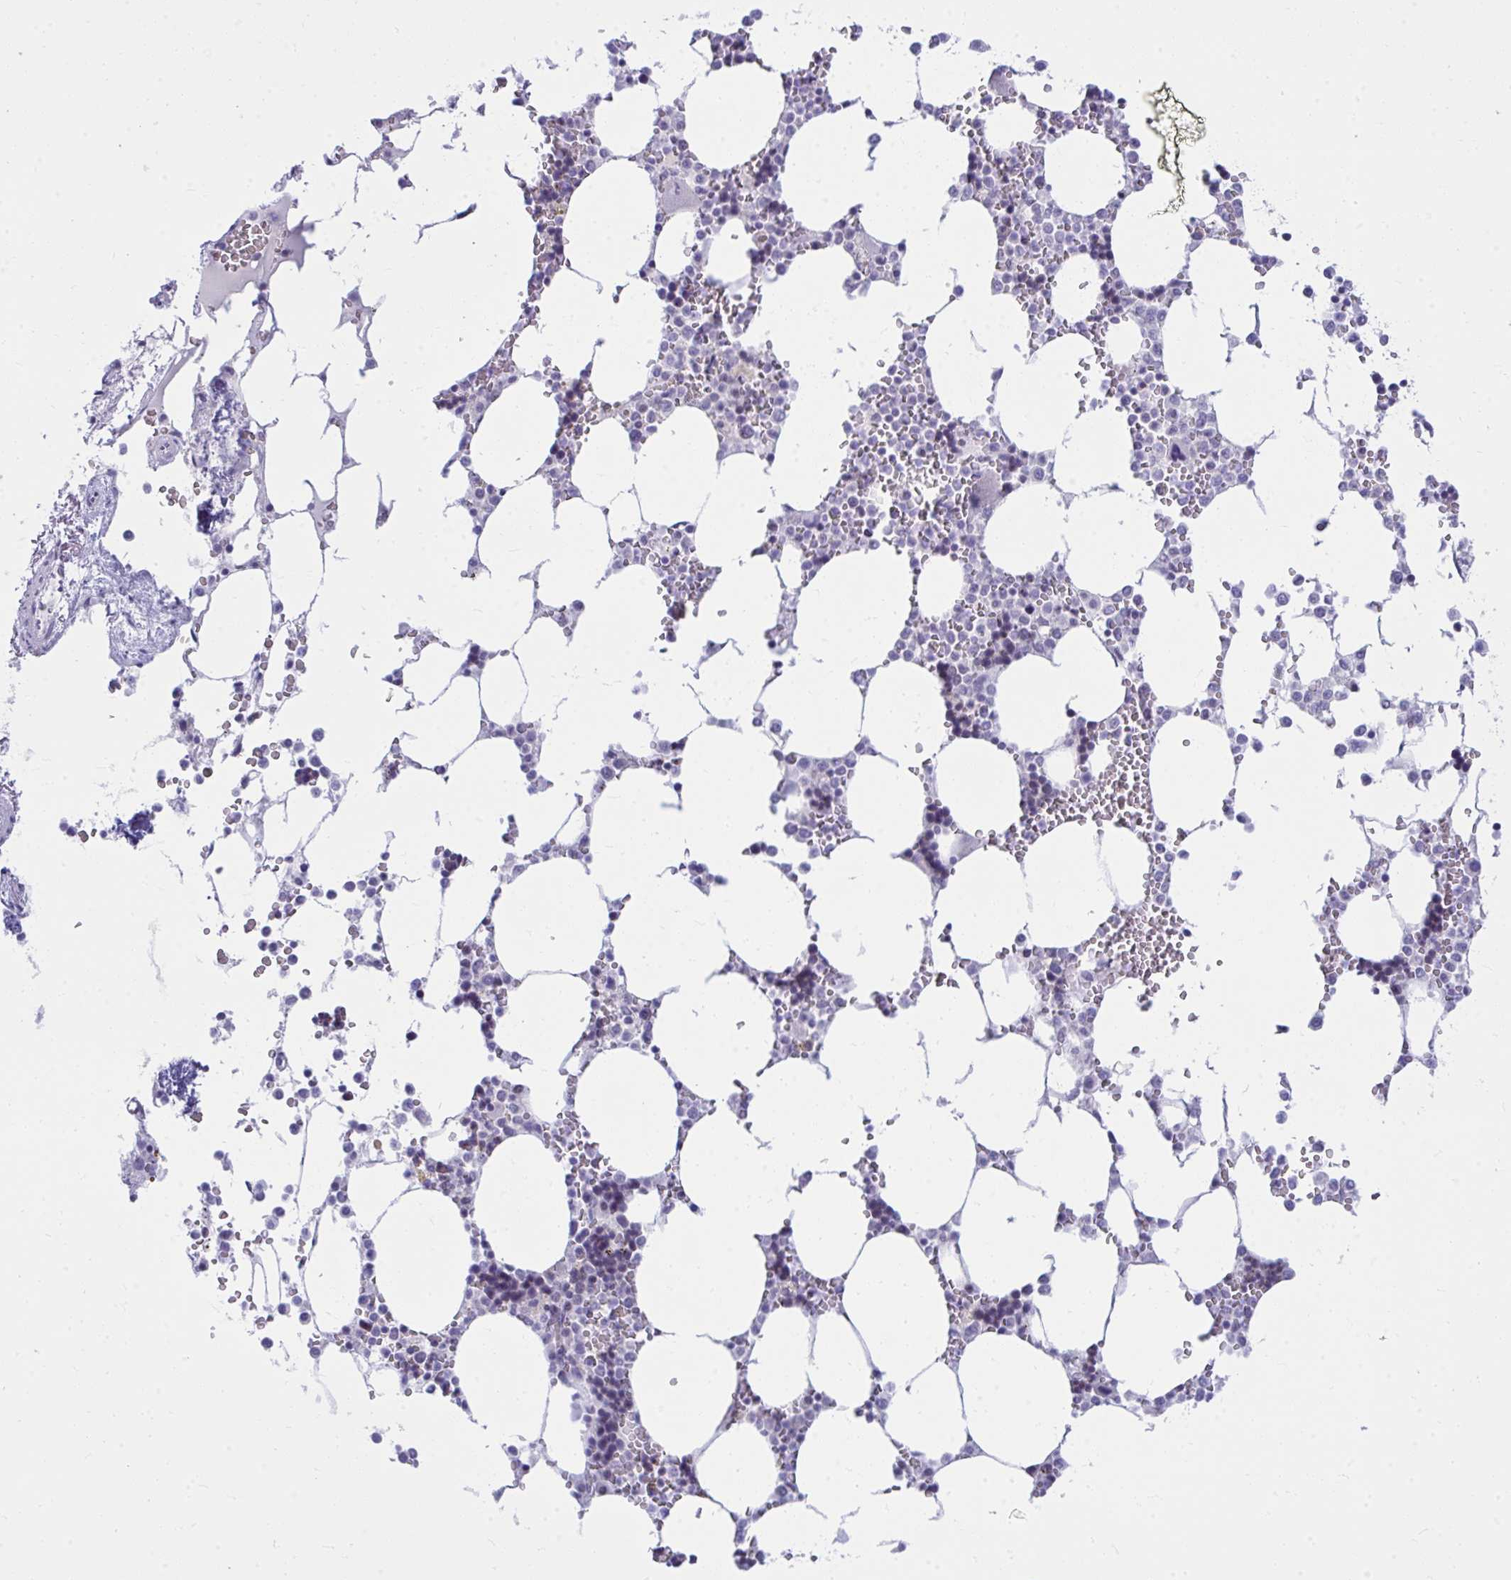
{"staining": {"intensity": "negative", "quantity": "none", "location": "none"}, "tissue": "bone marrow", "cell_type": "Hematopoietic cells", "image_type": "normal", "snomed": [{"axis": "morphology", "description": "Normal tissue, NOS"}, {"axis": "topography", "description": "Bone marrow"}], "caption": "Immunohistochemical staining of benign bone marrow reveals no significant staining in hematopoietic cells.", "gene": "OR5F1", "patient": {"sex": "male", "age": 64}}